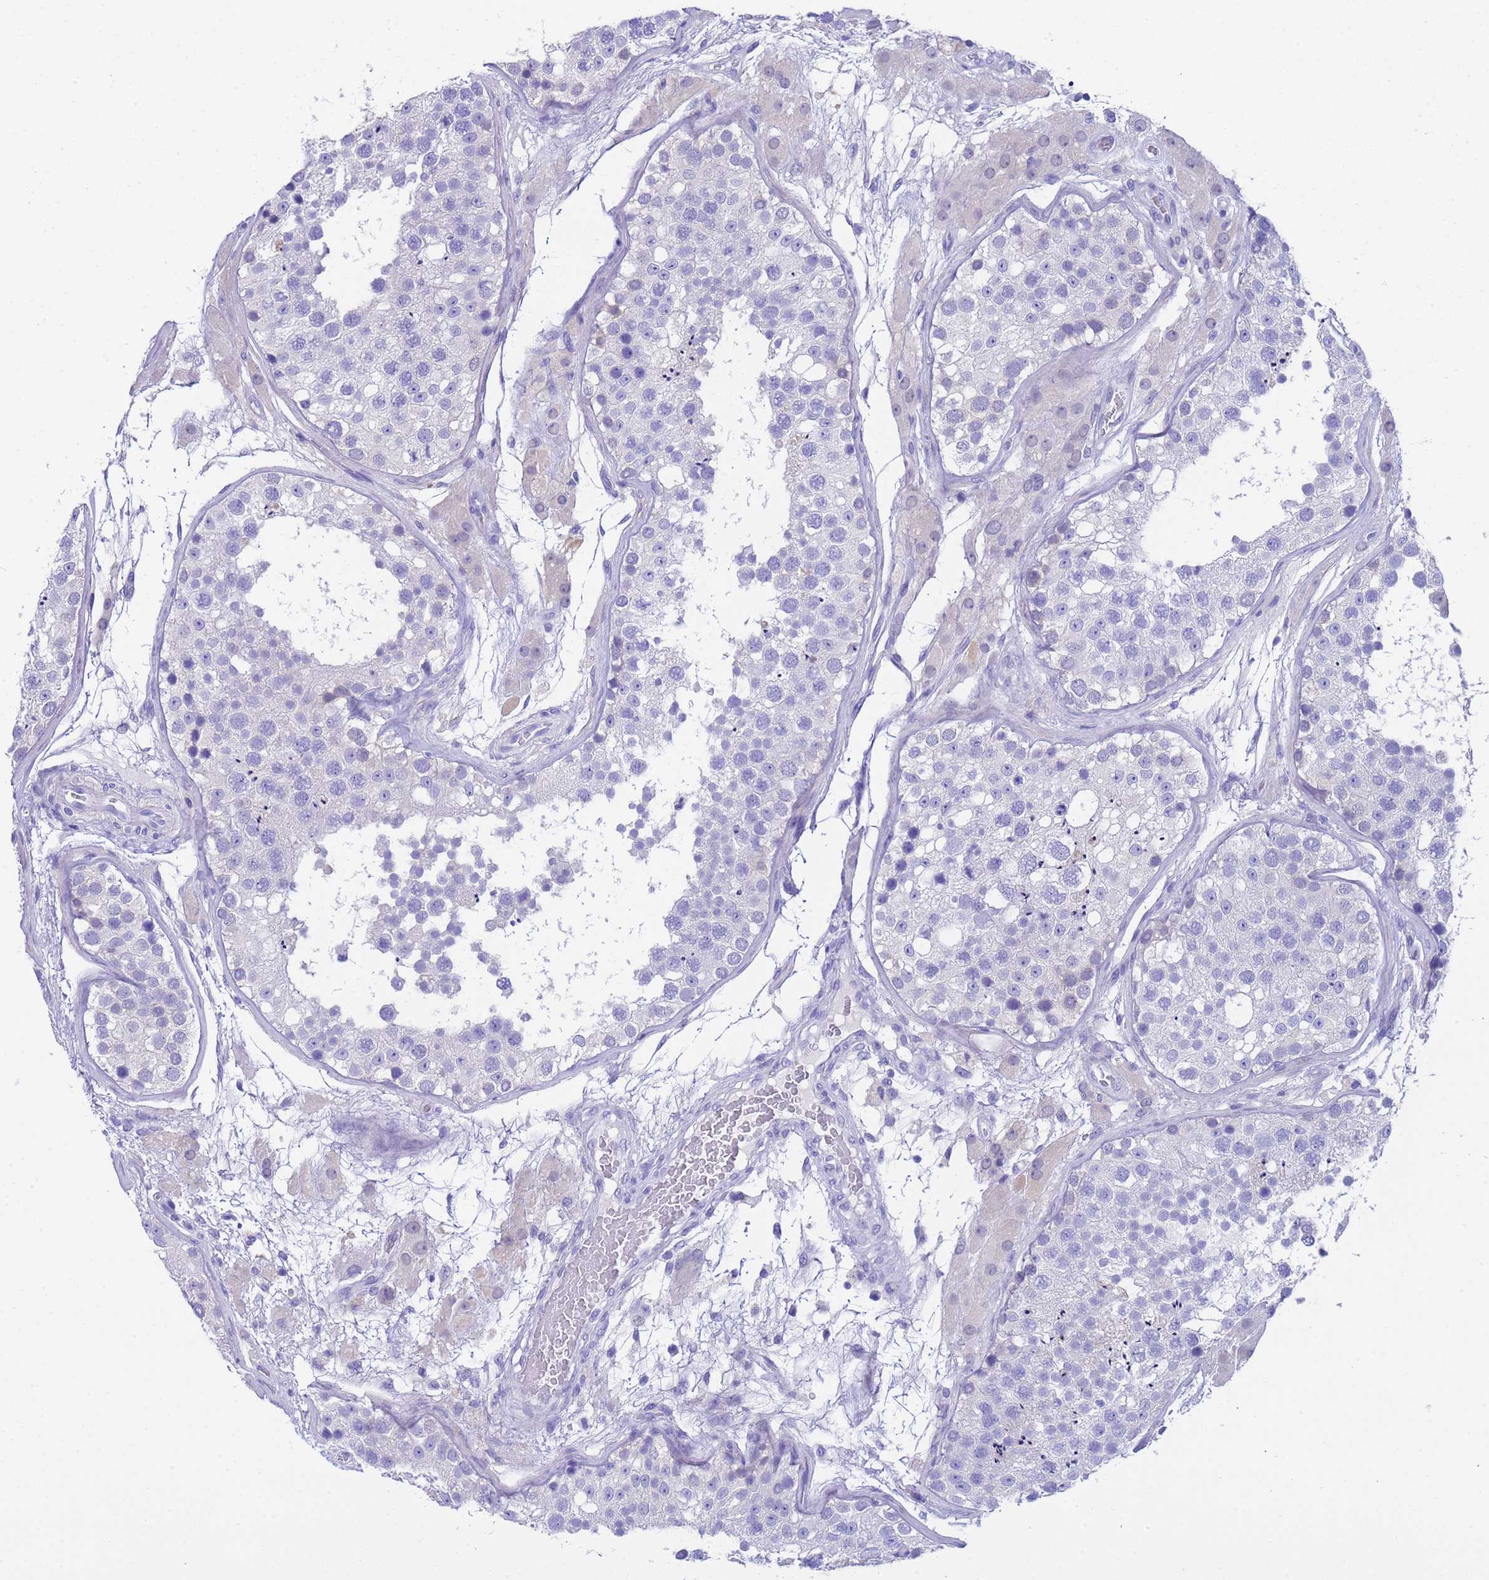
{"staining": {"intensity": "negative", "quantity": "none", "location": "none"}, "tissue": "testis", "cell_type": "Cells in seminiferous ducts", "image_type": "normal", "snomed": [{"axis": "morphology", "description": "Normal tissue, NOS"}, {"axis": "topography", "description": "Testis"}], "caption": "Cells in seminiferous ducts are negative for brown protein staining in unremarkable testis. The staining is performed using DAB brown chromogen with nuclei counter-stained in using hematoxylin.", "gene": "USP38", "patient": {"sex": "male", "age": 26}}